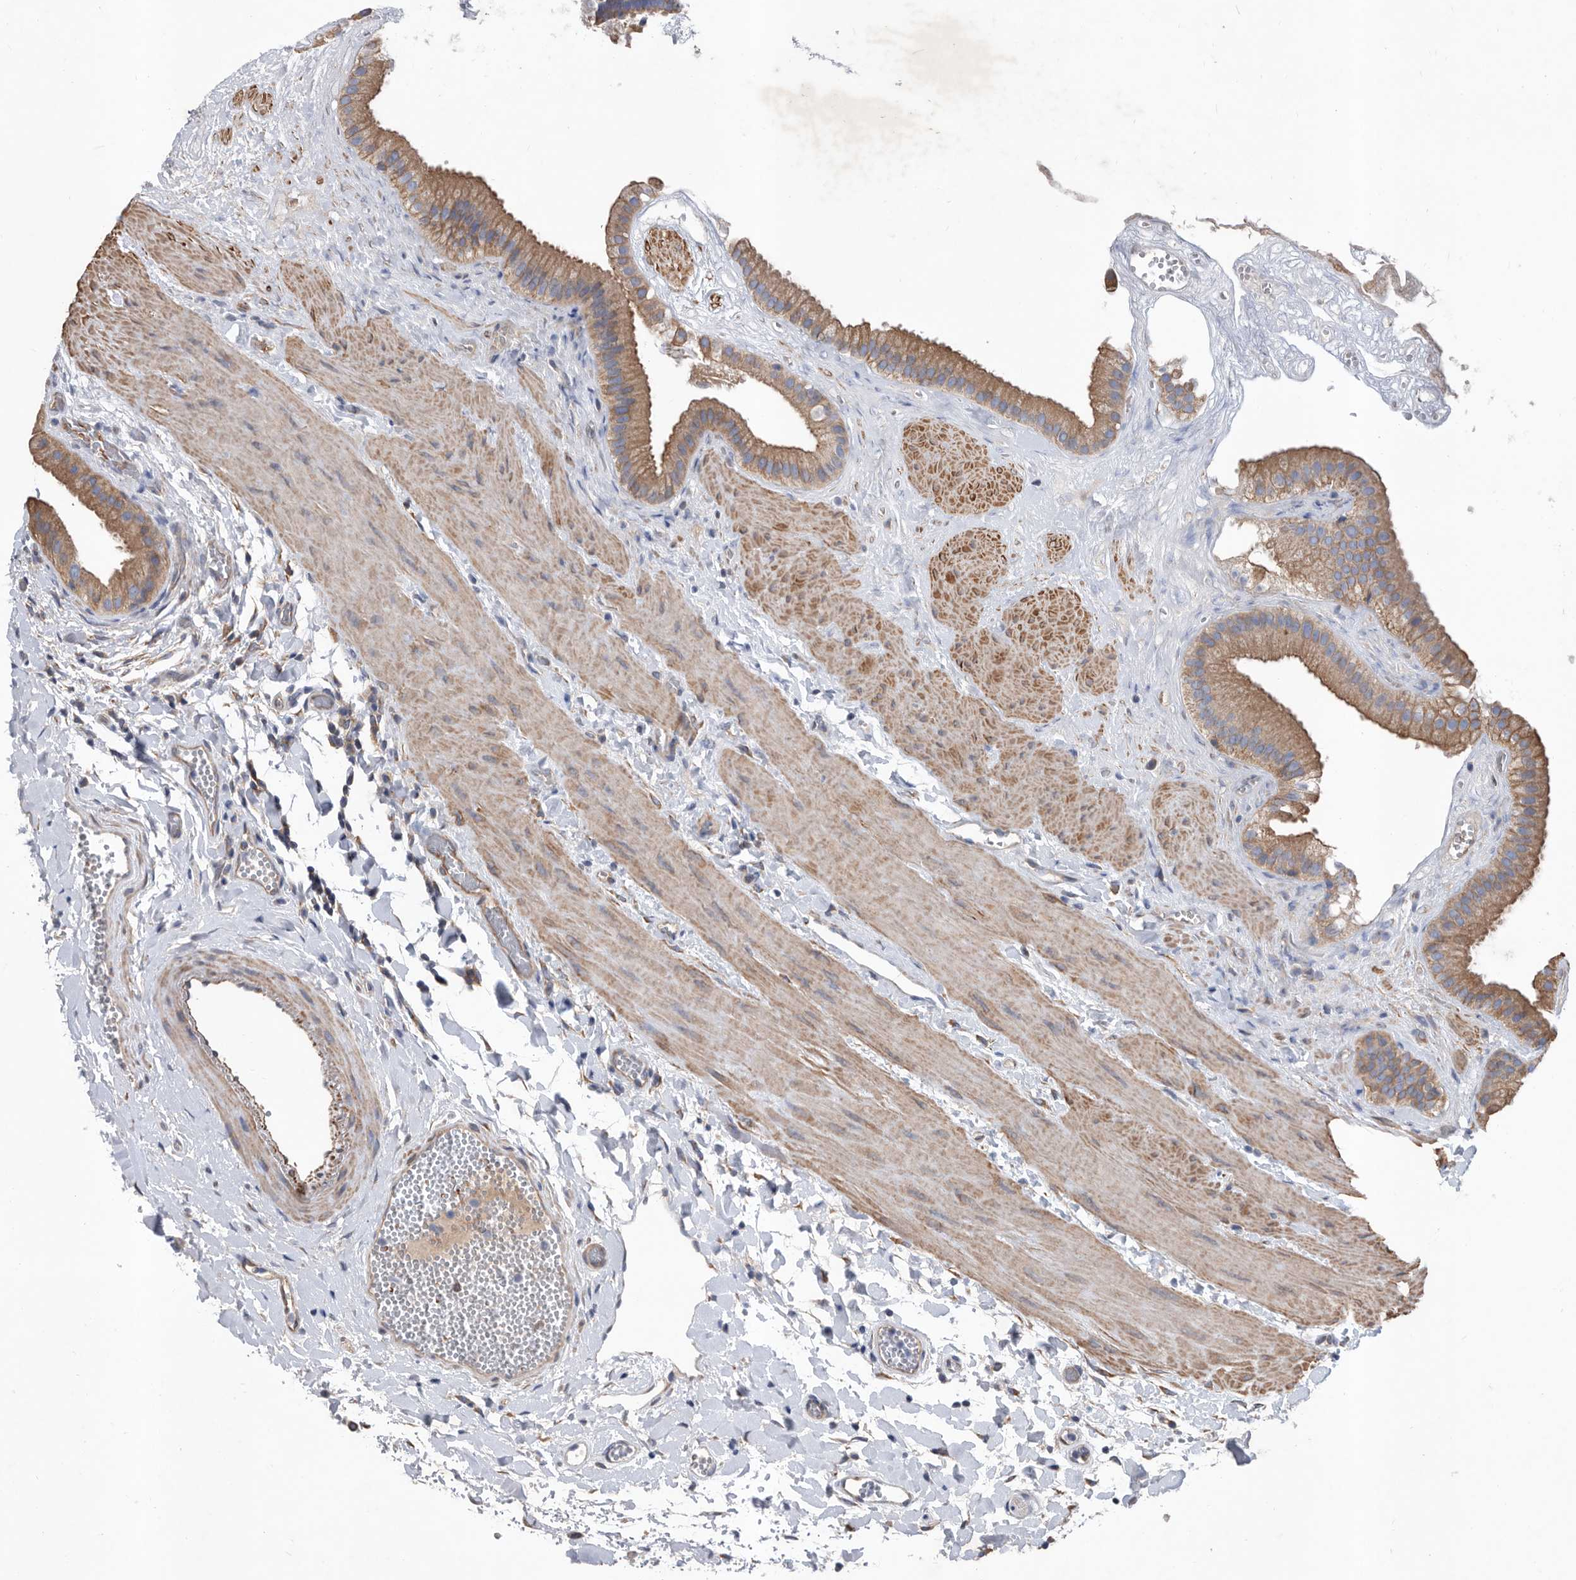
{"staining": {"intensity": "moderate", "quantity": ">75%", "location": "cytoplasmic/membranous"}, "tissue": "gallbladder", "cell_type": "Glandular cells", "image_type": "normal", "snomed": [{"axis": "morphology", "description": "Normal tissue, NOS"}, {"axis": "topography", "description": "Gallbladder"}], "caption": "Immunohistochemical staining of benign human gallbladder shows moderate cytoplasmic/membranous protein staining in approximately >75% of glandular cells. (DAB (3,3'-diaminobenzidine) IHC, brown staining for protein, blue staining for nuclei).", "gene": "ATP13A3", "patient": {"sex": "male", "age": 55}}